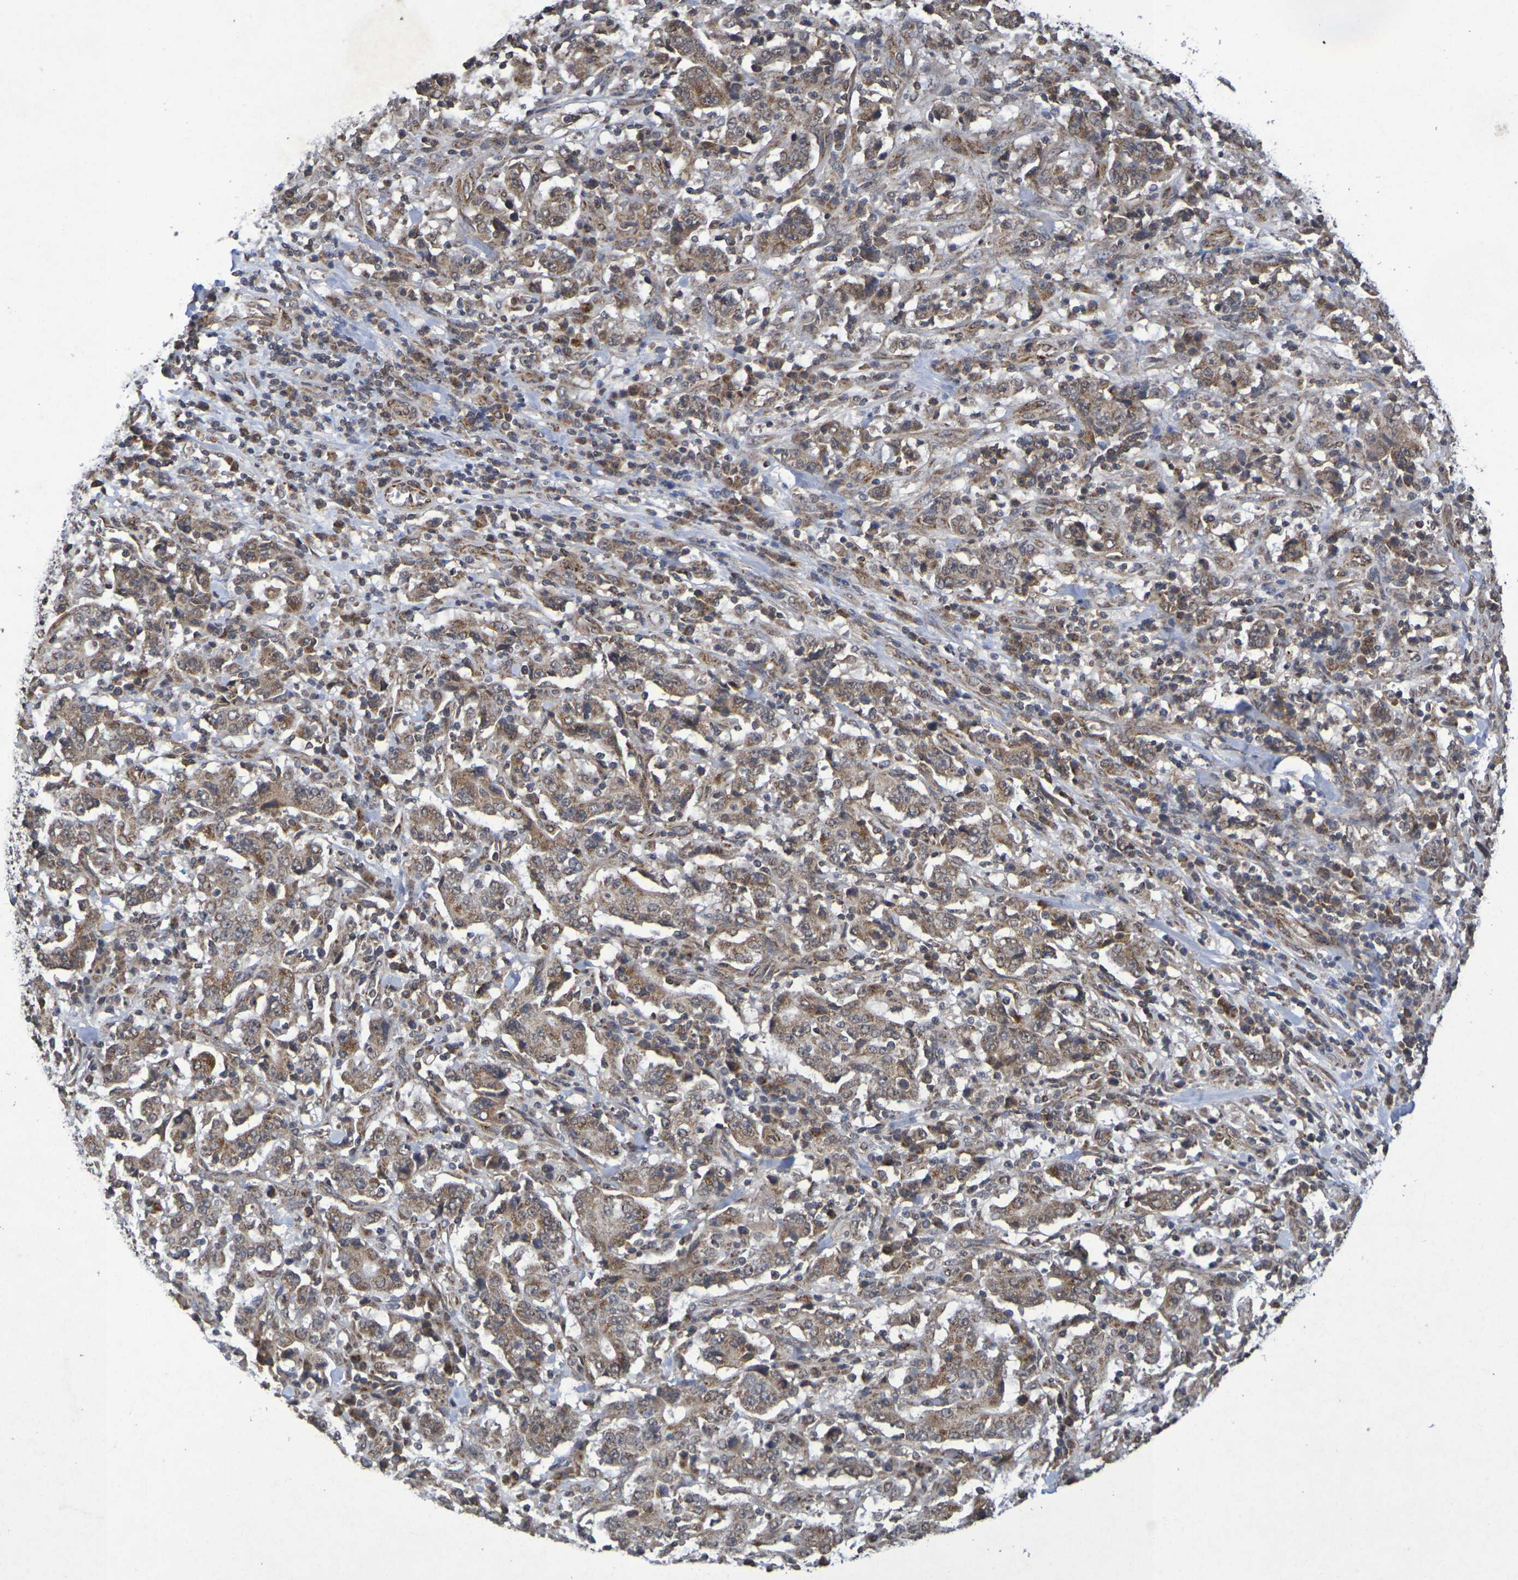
{"staining": {"intensity": "moderate", "quantity": ">75%", "location": "cytoplasmic/membranous"}, "tissue": "stomach cancer", "cell_type": "Tumor cells", "image_type": "cancer", "snomed": [{"axis": "morphology", "description": "Normal tissue, NOS"}, {"axis": "morphology", "description": "Adenocarcinoma, NOS"}, {"axis": "topography", "description": "Stomach, upper"}, {"axis": "topography", "description": "Stomach"}], "caption": "An immunohistochemistry micrograph of tumor tissue is shown. Protein staining in brown shows moderate cytoplasmic/membranous positivity in stomach cancer within tumor cells.", "gene": "GUCY1A2", "patient": {"sex": "male", "age": 59}}